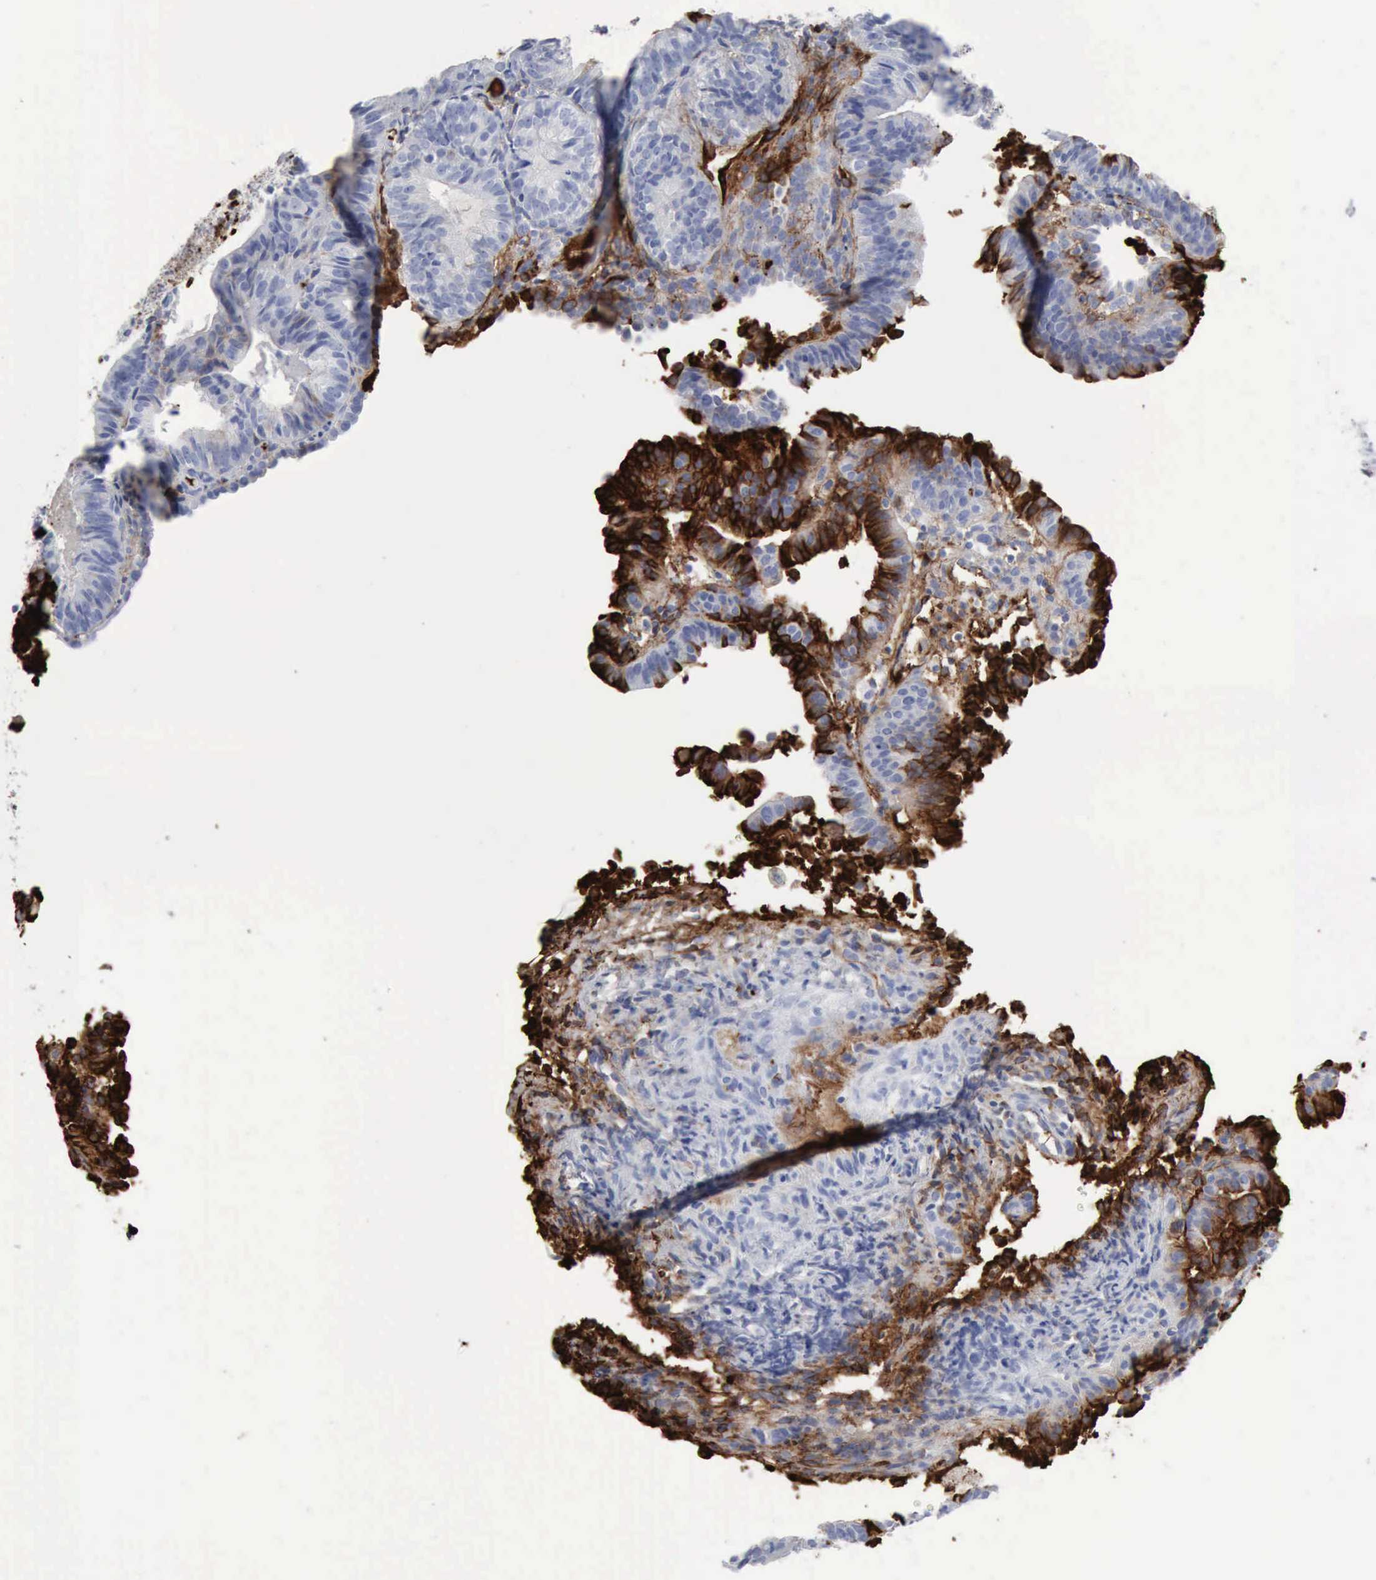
{"staining": {"intensity": "strong", "quantity": "<25%", "location": "cytoplasmic/membranous"}, "tissue": "cervical cancer", "cell_type": "Tumor cells", "image_type": "cancer", "snomed": [{"axis": "morphology", "description": "Adenocarcinoma, NOS"}, {"axis": "topography", "description": "Cervix"}], "caption": "Strong cytoplasmic/membranous protein staining is seen in approximately <25% of tumor cells in adenocarcinoma (cervical).", "gene": "C4BPA", "patient": {"sex": "female", "age": 60}}